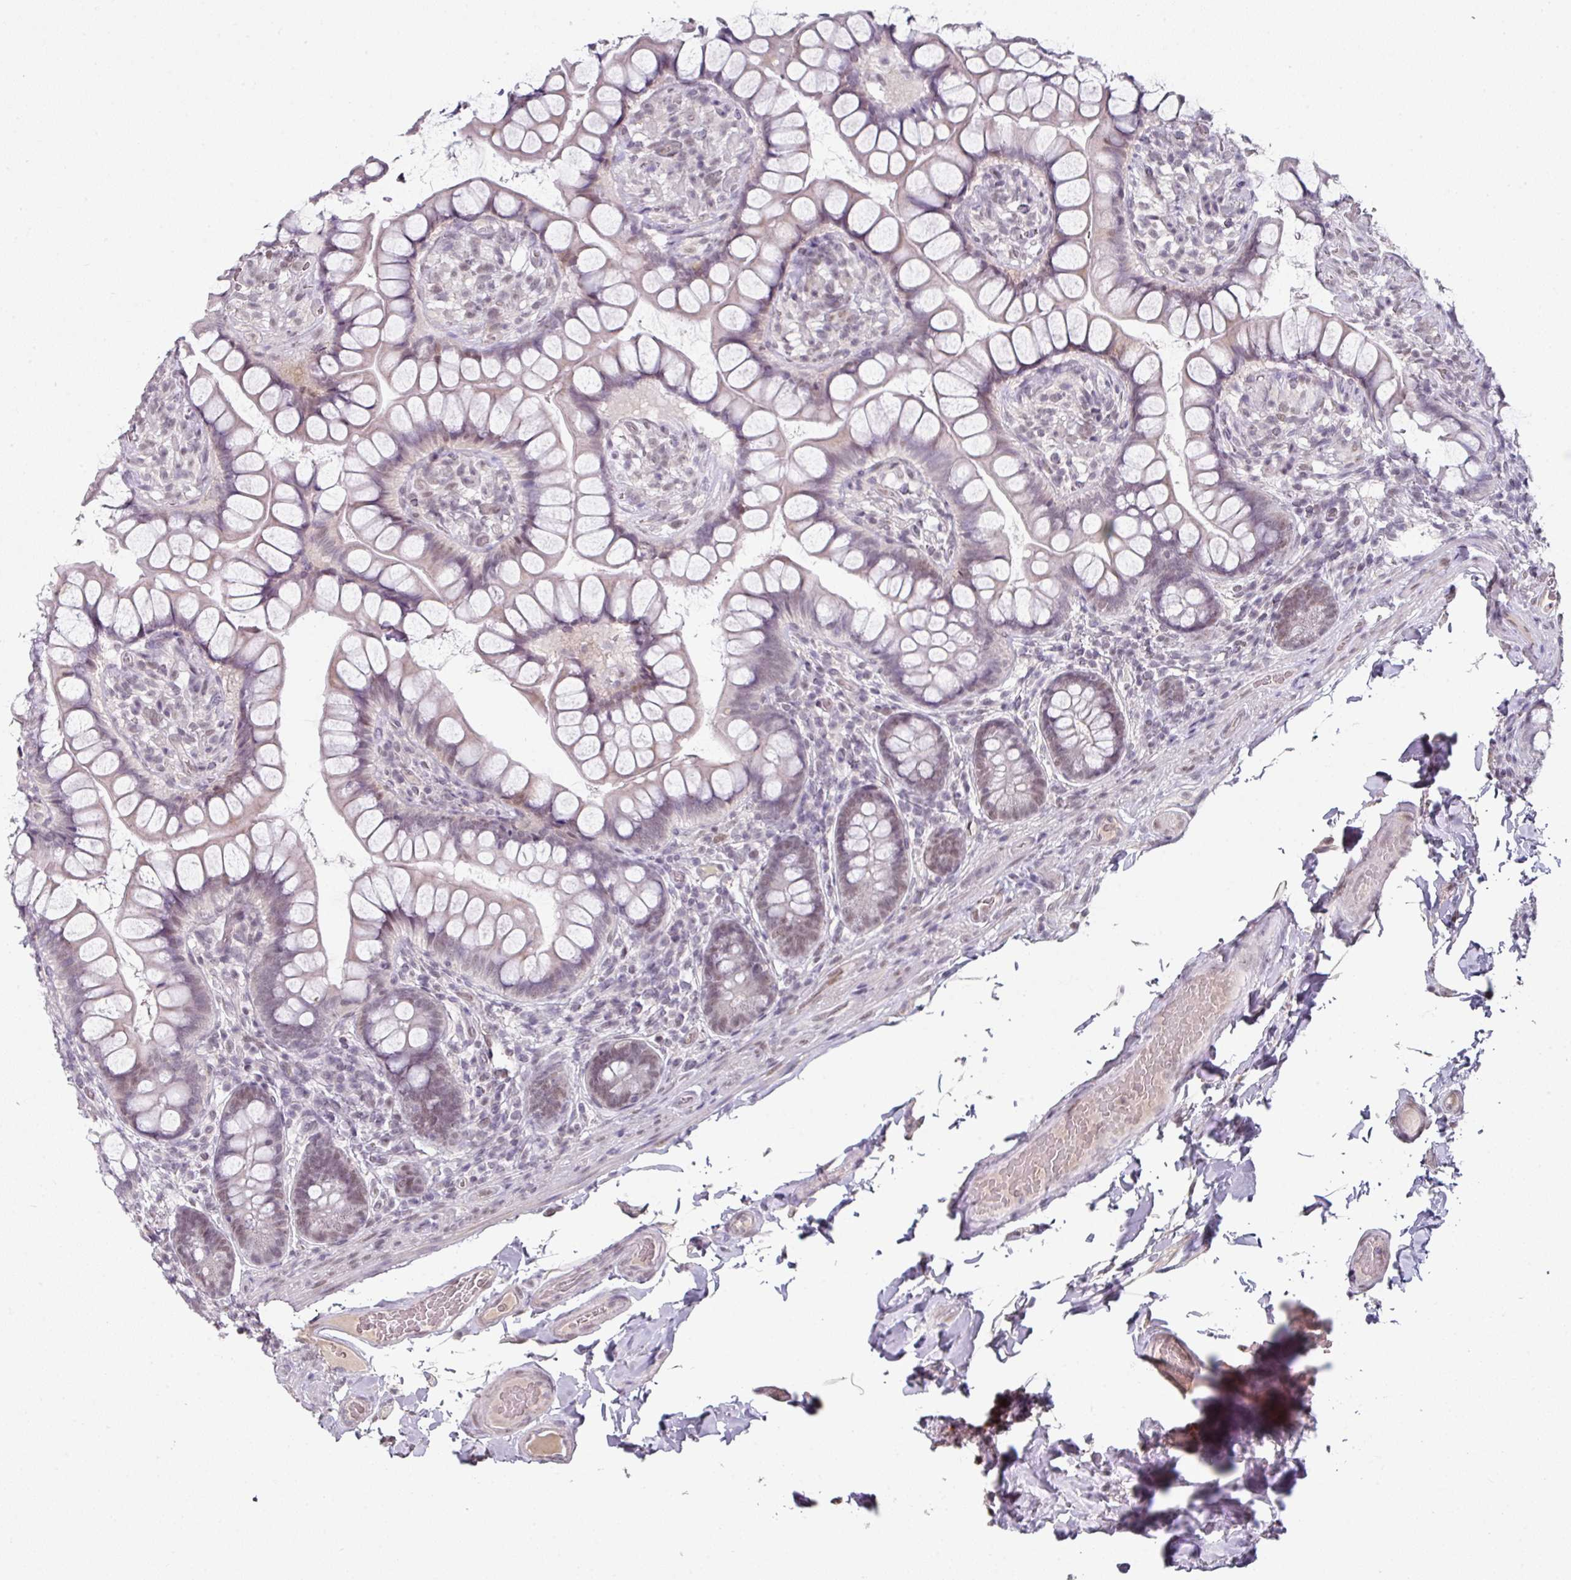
{"staining": {"intensity": "moderate", "quantity": "25%-75%", "location": "nuclear"}, "tissue": "small intestine", "cell_type": "Glandular cells", "image_type": "normal", "snomed": [{"axis": "morphology", "description": "Normal tissue, NOS"}, {"axis": "topography", "description": "Small intestine"}], "caption": "This histopathology image reveals benign small intestine stained with immunohistochemistry (IHC) to label a protein in brown. The nuclear of glandular cells show moderate positivity for the protein. Nuclei are counter-stained blue.", "gene": "ELK1", "patient": {"sex": "male", "age": 70}}